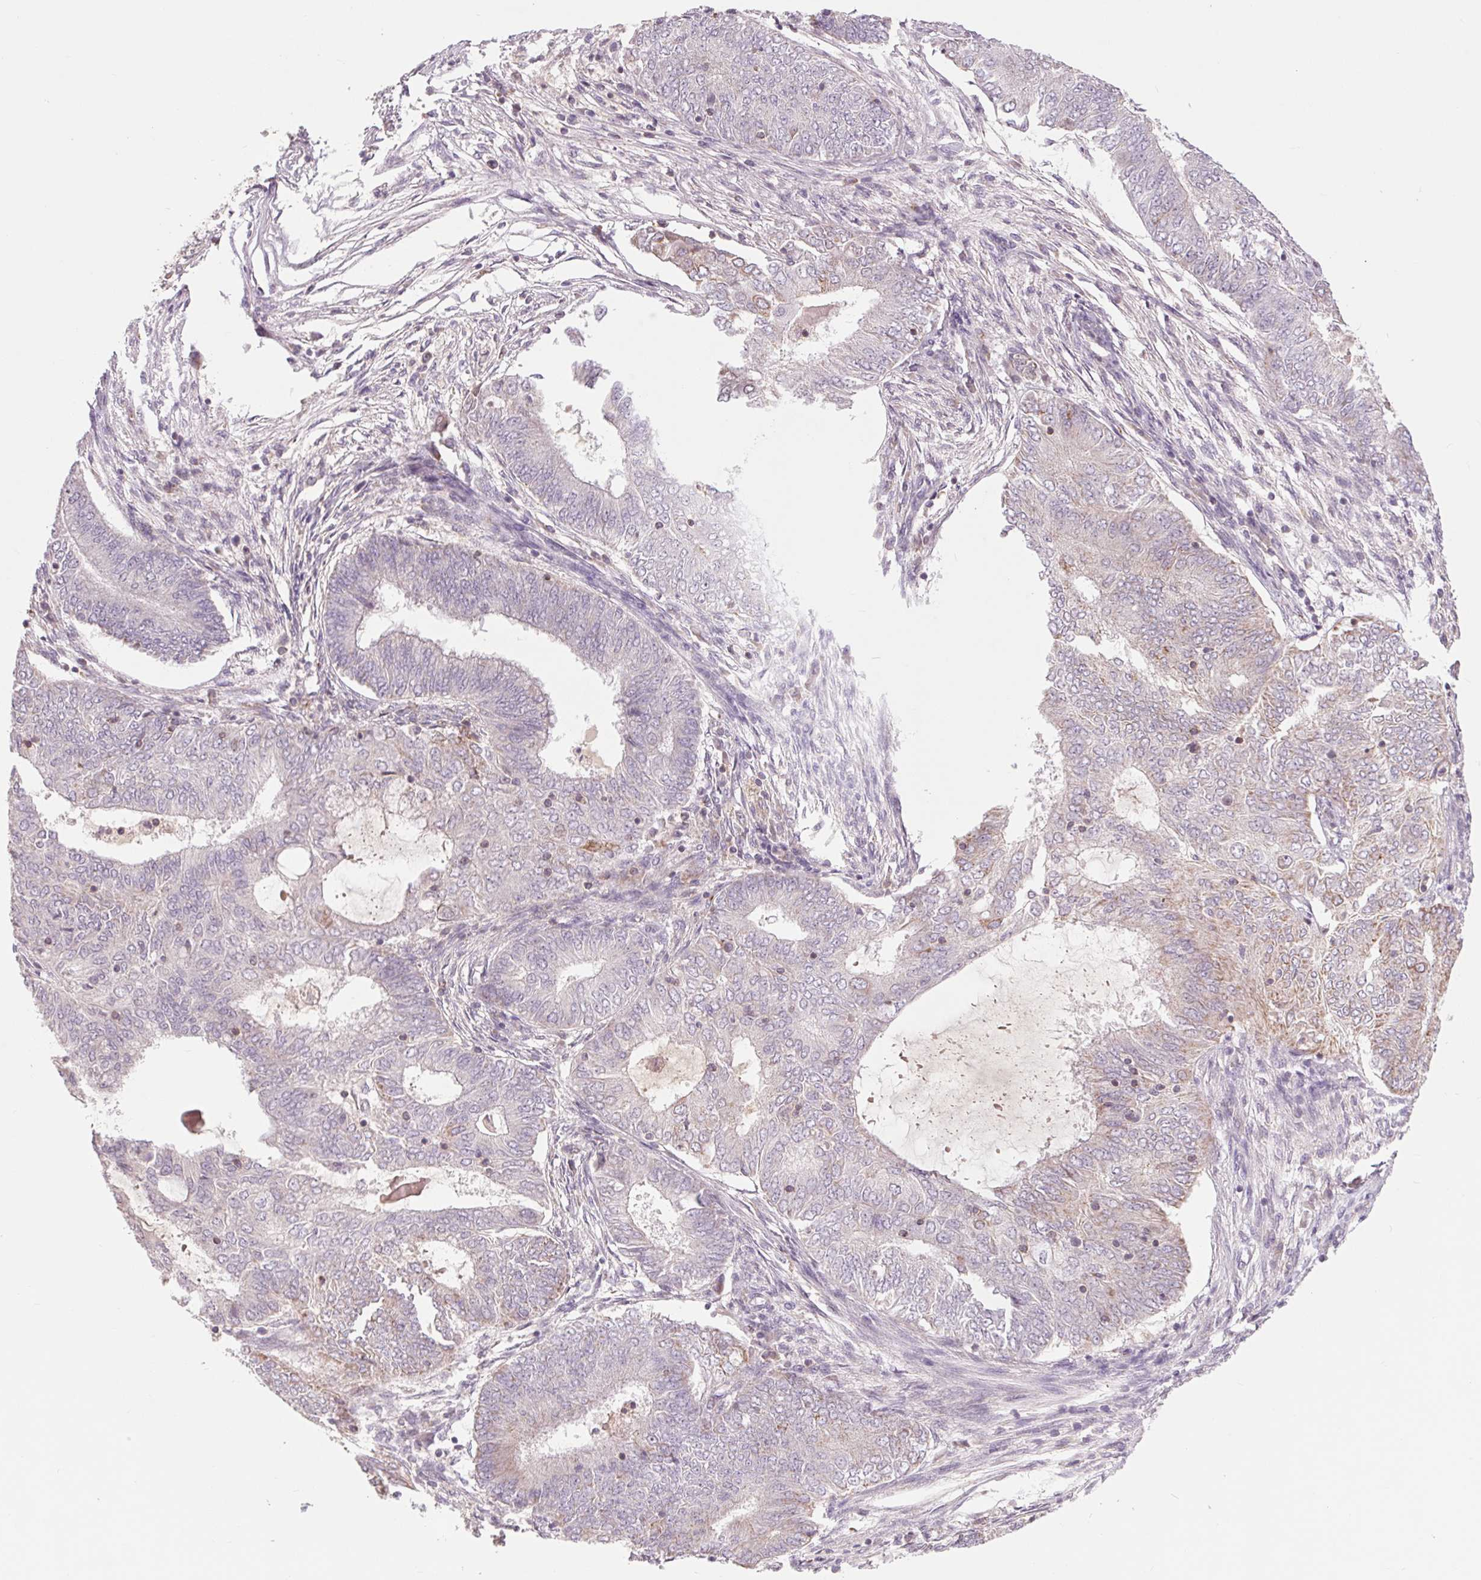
{"staining": {"intensity": "negative", "quantity": "none", "location": "none"}, "tissue": "endometrial cancer", "cell_type": "Tumor cells", "image_type": "cancer", "snomed": [{"axis": "morphology", "description": "Adenocarcinoma, NOS"}, {"axis": "topography", "description": "Endometrium"}], "caption": "The image demonstrates no significant staining in tumor cells of endometrial cancer.", "gene": "COX6A1", "patient": {"sex": "female", "age": 62}}